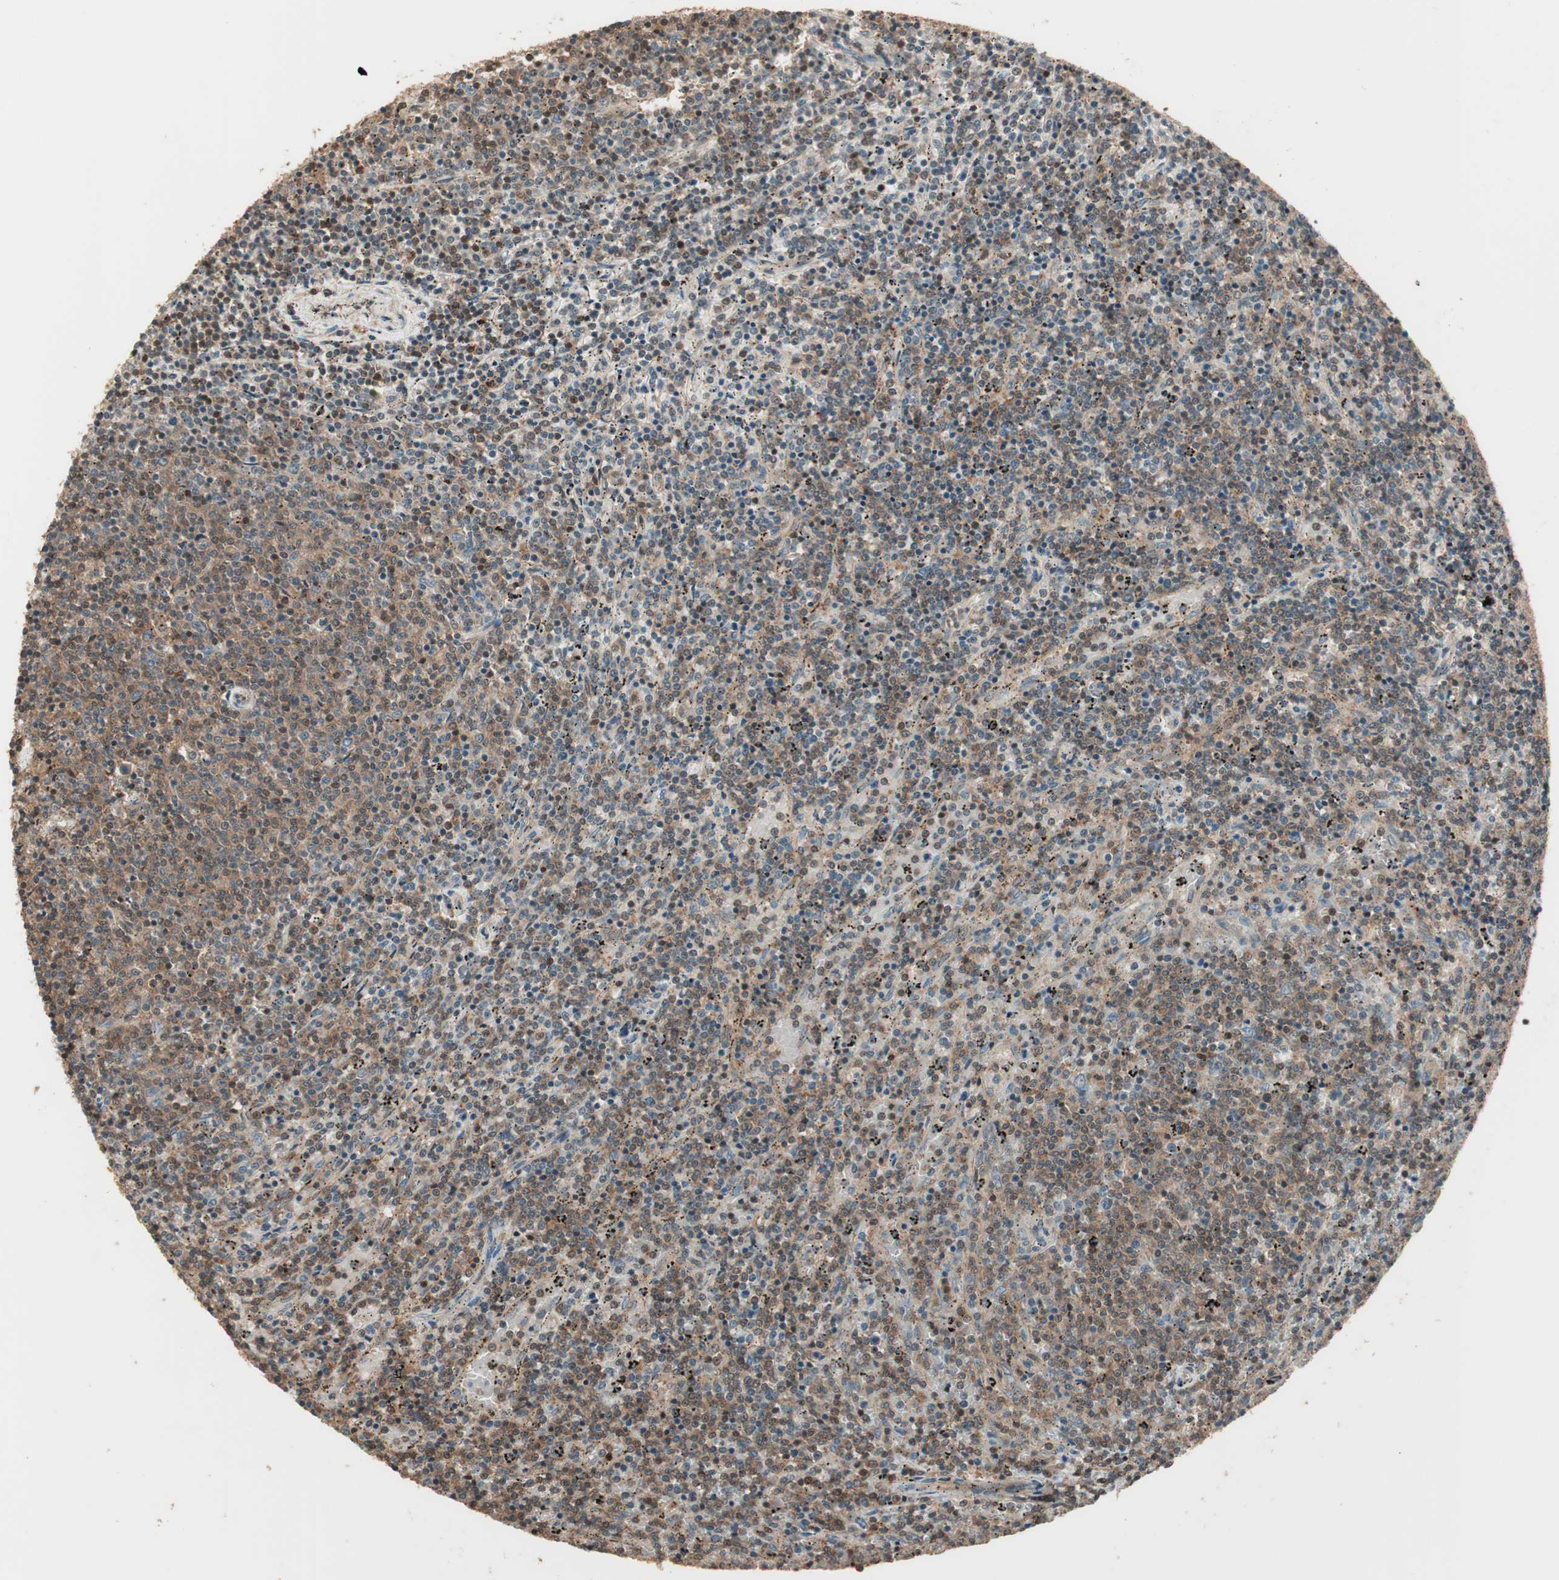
{"staining": {"intensity": "moderate", "quantity": ">75%", "location": "cytoplasmic/membranous"}, "tissue": "lymphoma", "cell_type": "Tumor cells", "image_type": "cancer", "snomed": [{"axis": "morphology", "description": "Malignant lymphoma, non-Hodgkin's type, Low grade"}, {"axis": "topography", "description": "Spleen"}], "caption": "Human lymphoma stained with a brown dye exhibits moderate cytoplasmic/membranous positive positivity in approximately >75% of tumor cells.", "gene": "CNOT4", "patient": {"sex": "female", "age": 50}}